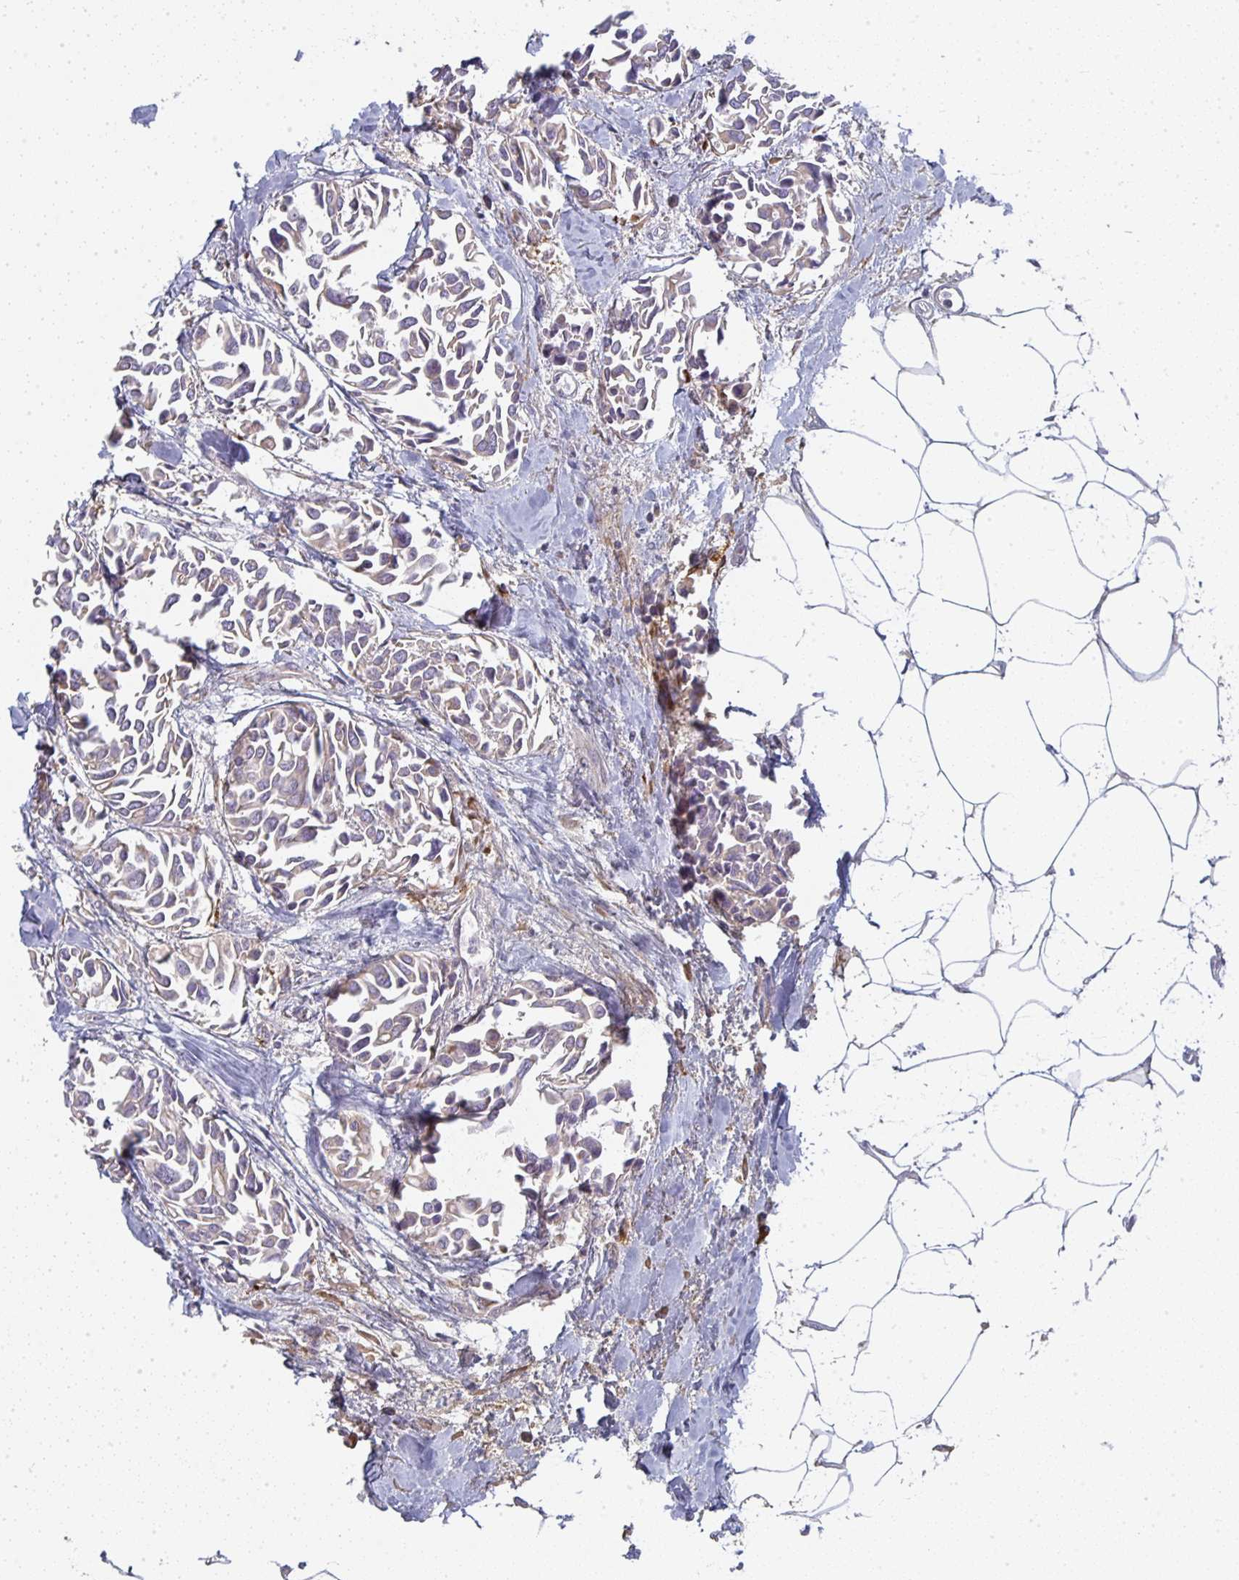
{"staining": {"intensity": "weak", "quantity": "25%-75%", "location": "cytoplasmic/membranous"}, "tissue": "breast cancer", "cell_type": "Tumor cells", "image_type": "cancer", "snomed": [{"axis": "morphology", "description": "Duct carcinoma"}, {"axis": "topography", "description": "Breast"}], "caption": "IHC image of neoplastic tissue: breast cancer stained using immunohistochemistry exhibits low levels of weak protein expression localized specifically in the cytoplasmic/membranous of tumor cells, appearing as a cytoplasmic/membranous brown color.", "gene": "CTHRC1", "patient": {"sex": "female", "age": 54}}